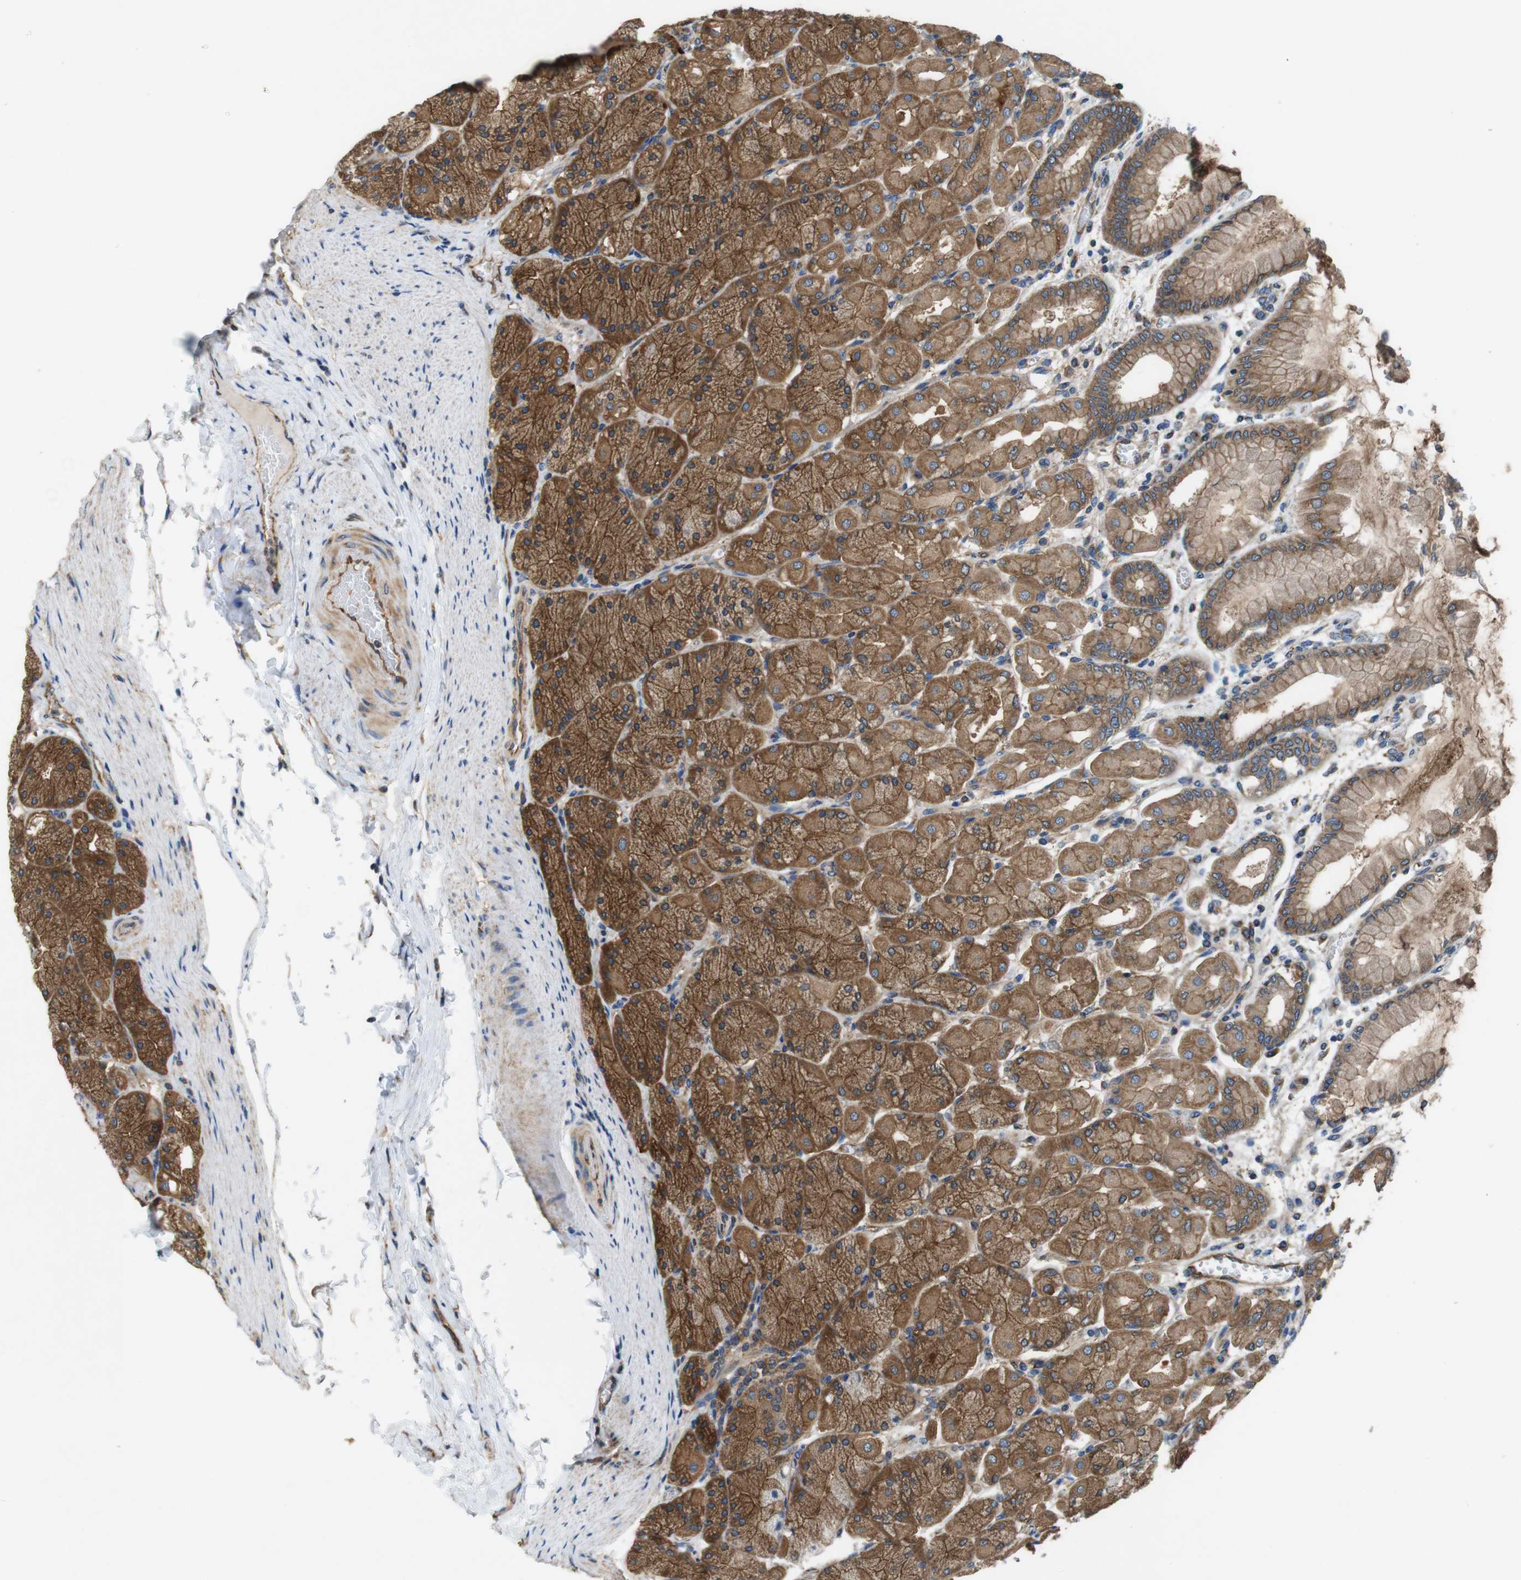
{"staining": {"intensity": "strong", "quantity": ">75%", "location": "cytoplasmic/membranous"}, "tissue": "stomach", "cell_type": "Glandular cells", "image_type": "normal", "snomed": [{"axis": "morphology", "description": "Normal tissue, NOS"}, {"axis": "topography", "description": "Stomach, upper"}], "caption": "This histopathology image demonstrates IHC staining of unremarkable human stomach, with high strong cytoplasmic/membranous staining in approximately >75% of glandular cells.", "gene": "DCTN1", "patient": {"sex": "female", "age": 56}}